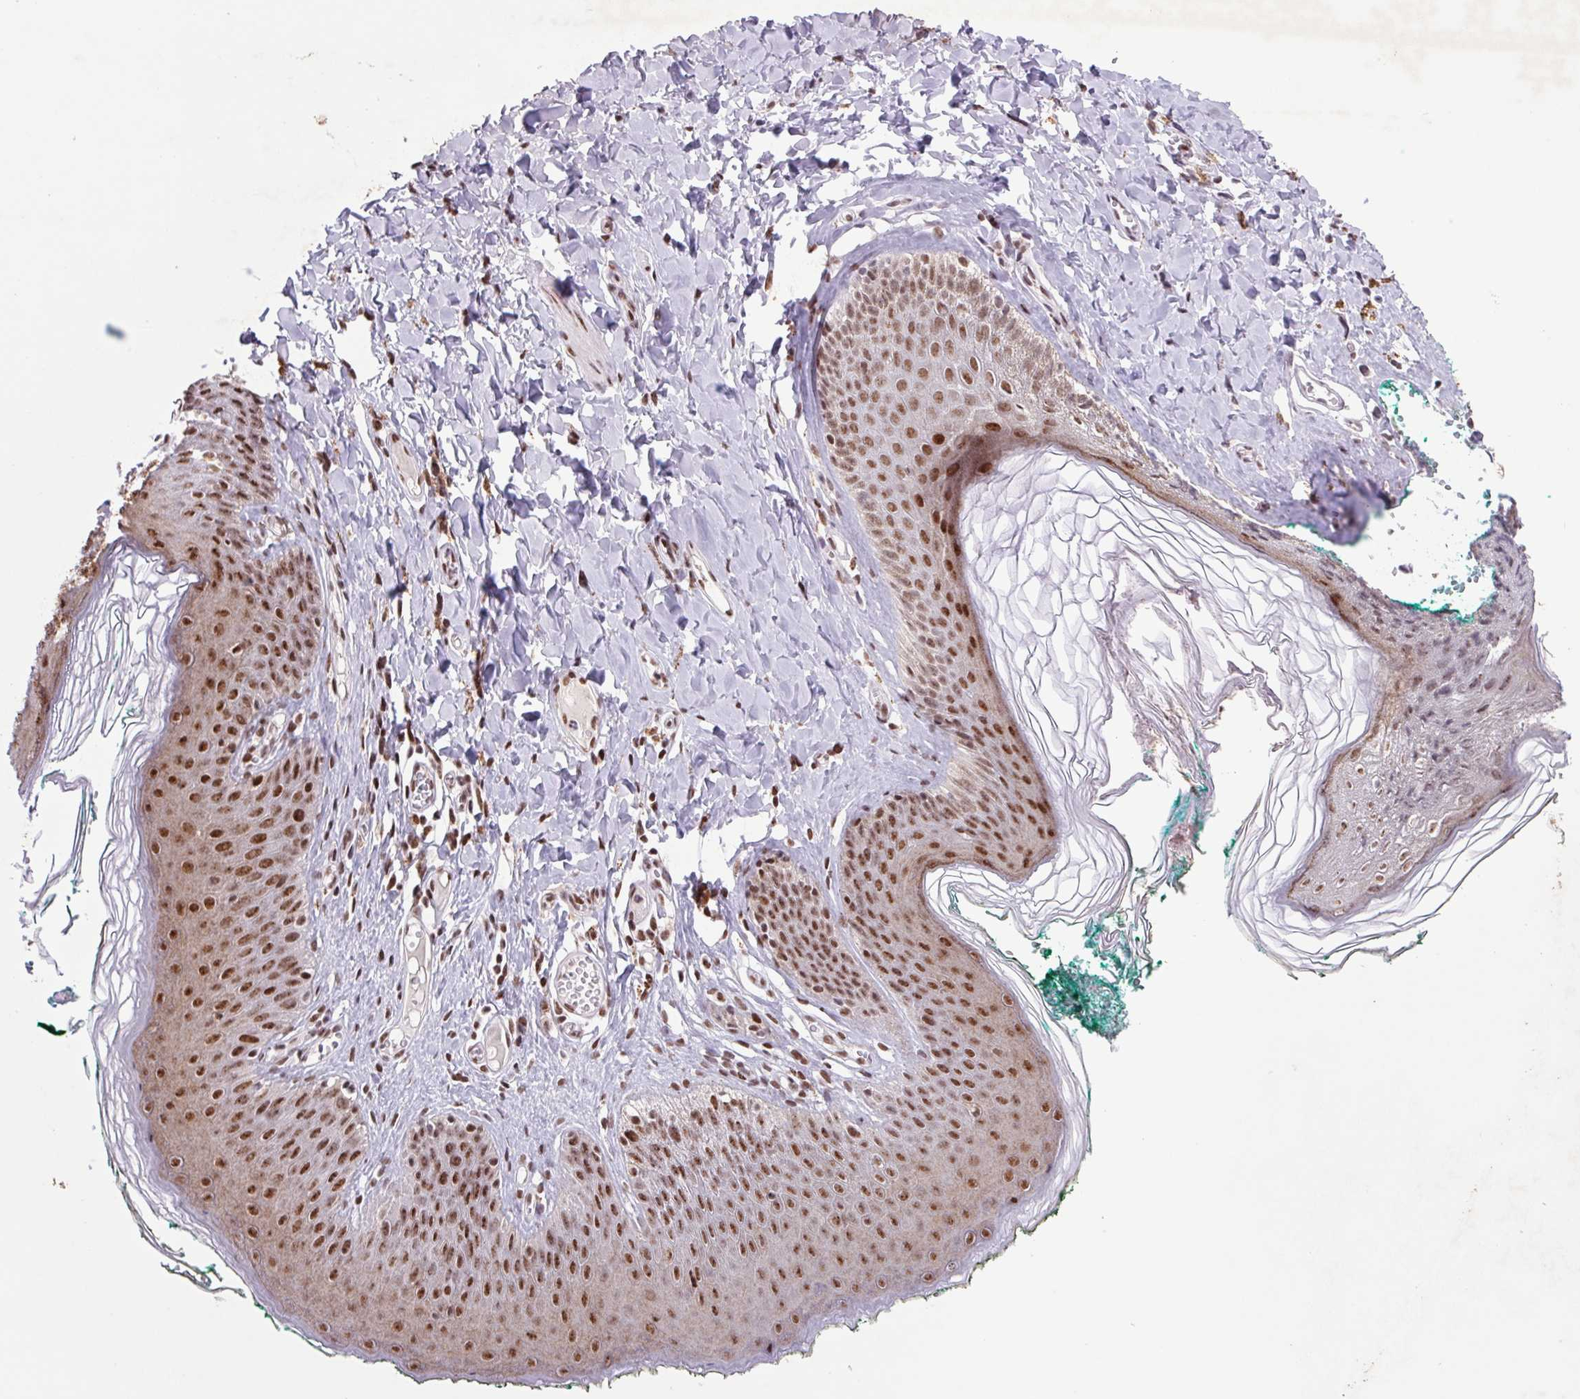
{"staining": {"intensity": "strong", "quantity": ">75%", "location": "nuclear"}, "tissue": "skin", "cell_type": "Epidermal cells", "image_type": "normal", "snomed": [{"axis": "morphology", "description": "Normal tissue, NOS"}, {"axis": "topography", "description": "Vulva"}, {"axis": "topography", "description": "Peripheral nerve tissue"}], "caption": "Immunohistochemistry (IHC) of unremarkable skin reveals high levels of strong nuclear staining in about >75% of epidermal cells.", "gene": "LDLRAD4", "patient": {"sex": "female", "age": 66}}